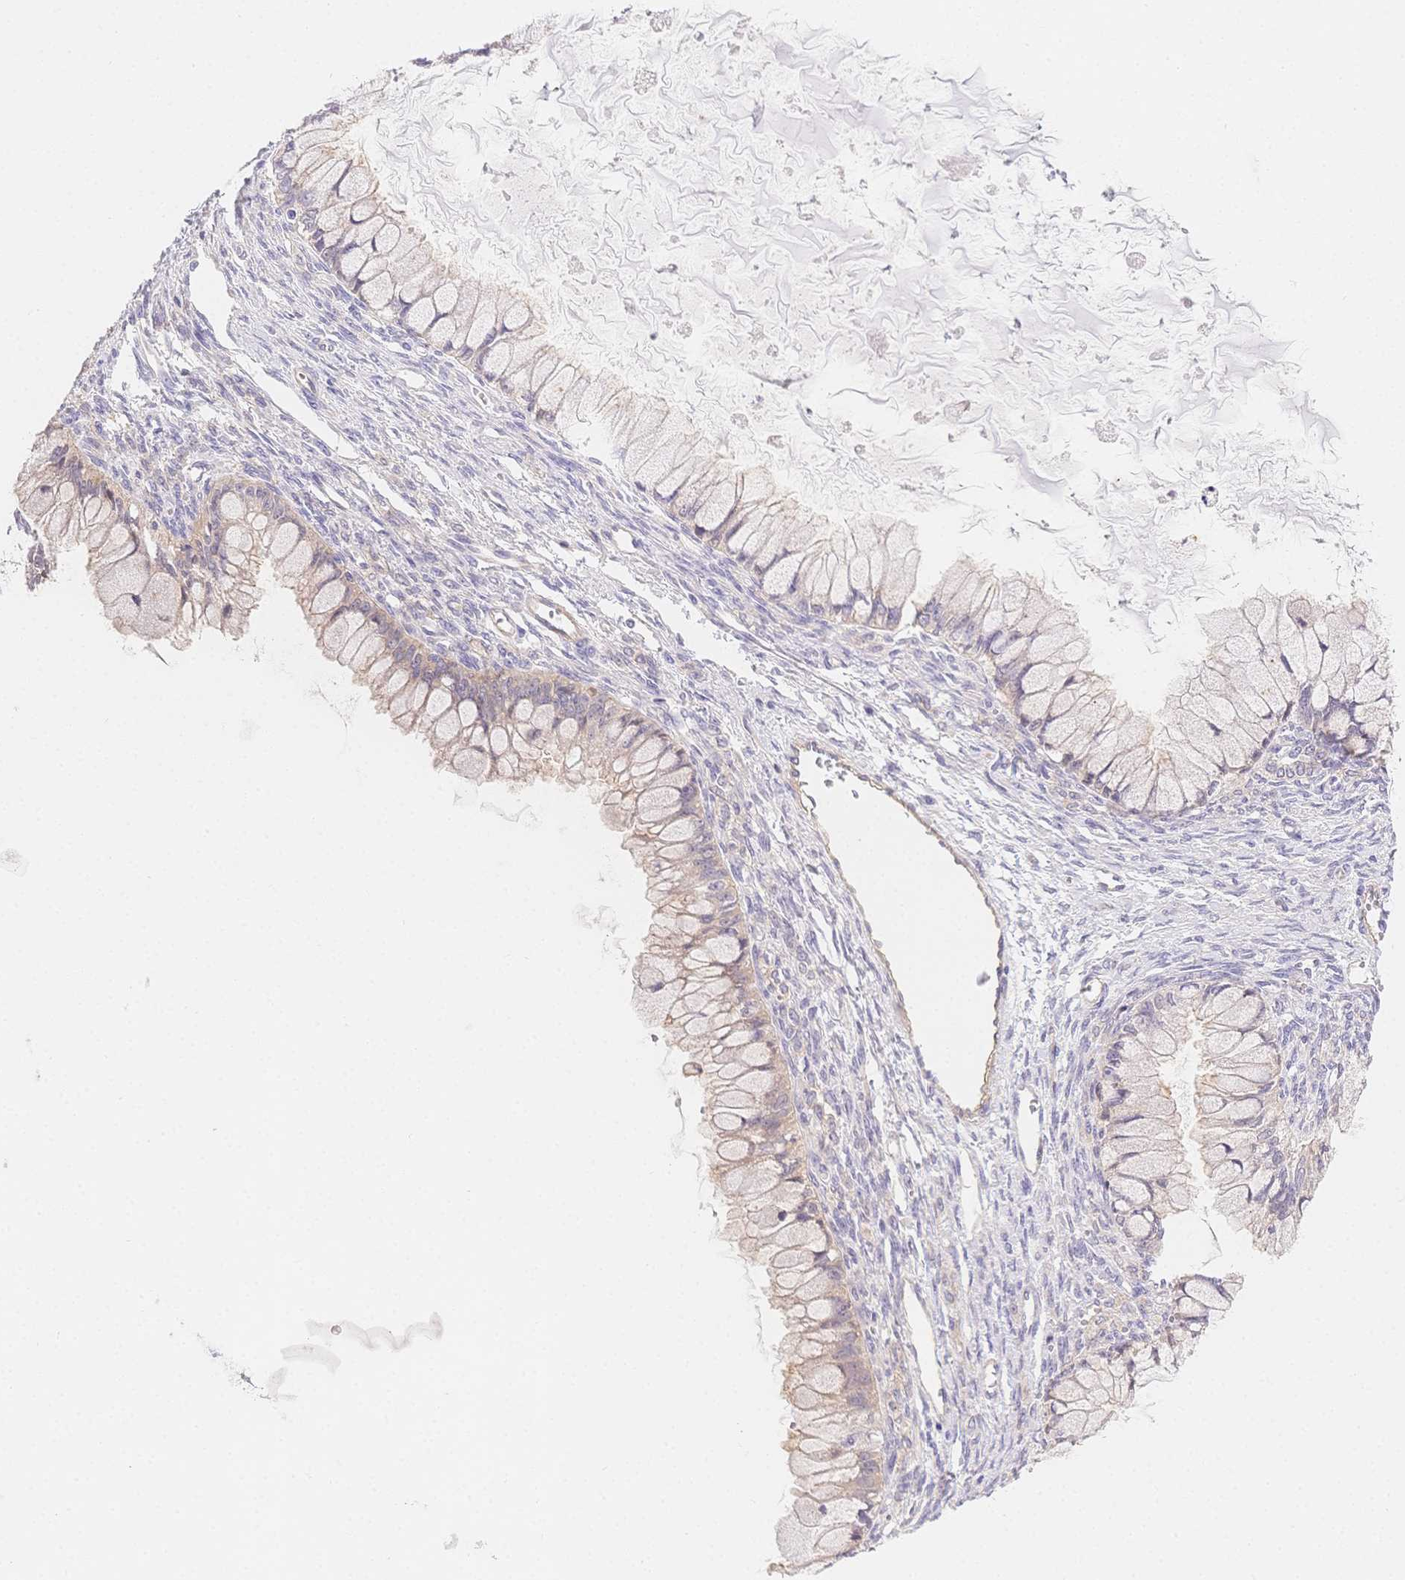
{"staining": {"intensity": "negative", "quantity": "none", "location": "none"}, "tissue": "ovarian cancer", "cell_type": "Tumor cells", "image_type": "cancer", "snomed": [{"axis": "morphology", "description": "Cystadenocarcinoma, mucinous, NOS"}, {"axis": "topography", "description": "Ovary"}], "caption": "Immunohistochemistry (IHC) micrograph of neoplastic tissue: human ovarian cancer (mucinous cystadenocarcinoma) stained with DAB (3,3'-diaminobenzidine) reveals no significant protein positivity in tumor cells. (DAB immunohistochemistry (IHC), high magnification).", "gene": "CSN1S1", "patient": {"sex": "female", "age": 34}}